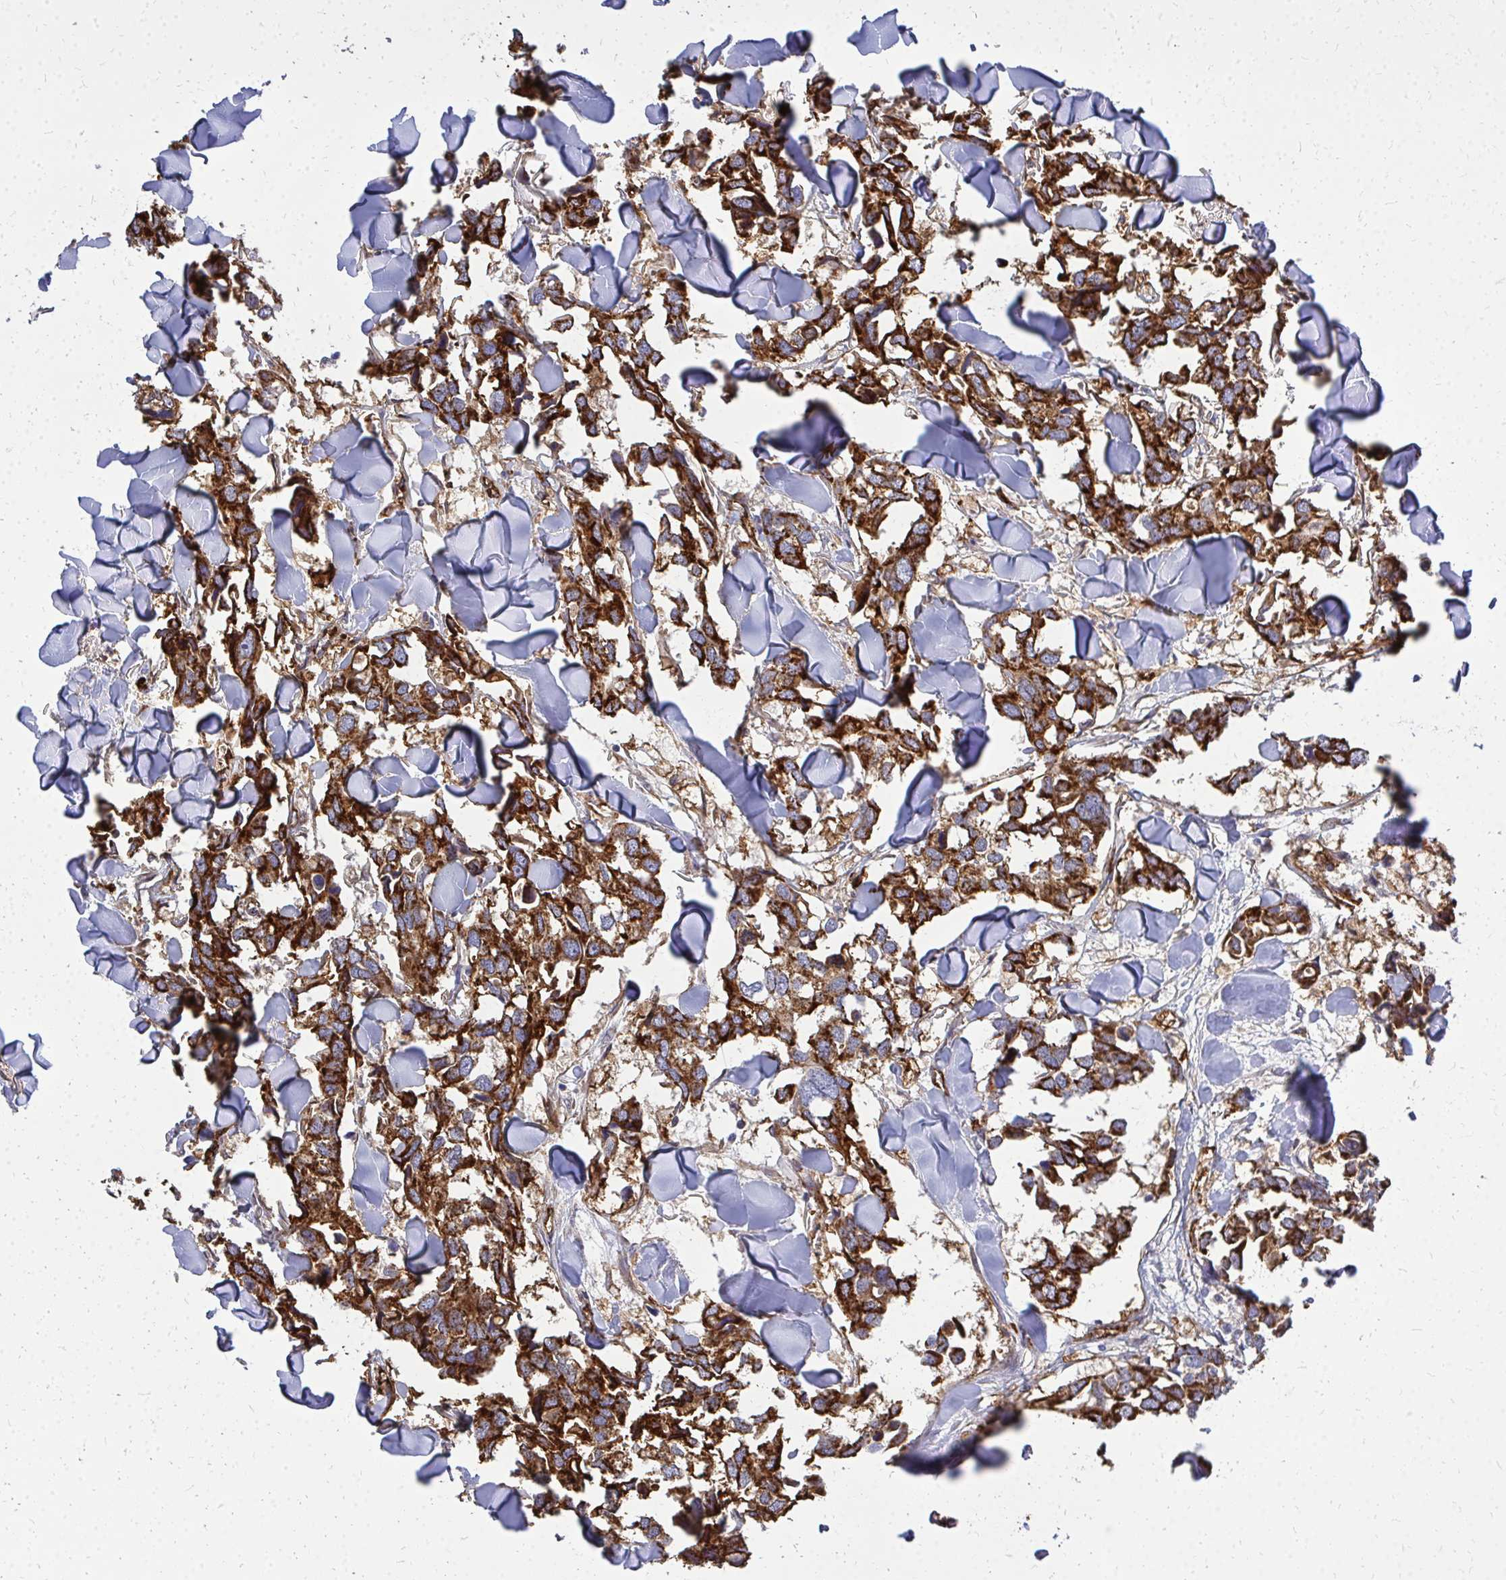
{"staining": {"intensity": "strong", "quantity": ">75%", "location": "cytoplasmic/membranous"}, "tissue": "breast cancer", "cell_type": "Tumor cells", "image_type": "cancer", "snomed": [{"axis": "morphology", "description": "Duct carcinoma"}, {"axis": "topography", "description": "Breast"}], "caption": "A brown stain shows strong cytoplasmic/membranous positivity of a protein in human breast invasive ductal carcinoma tumor cells. Nuclei are stained in blue.", "gene": "MARCKSL1", "patient": {"sex": "female", "age": 83}}